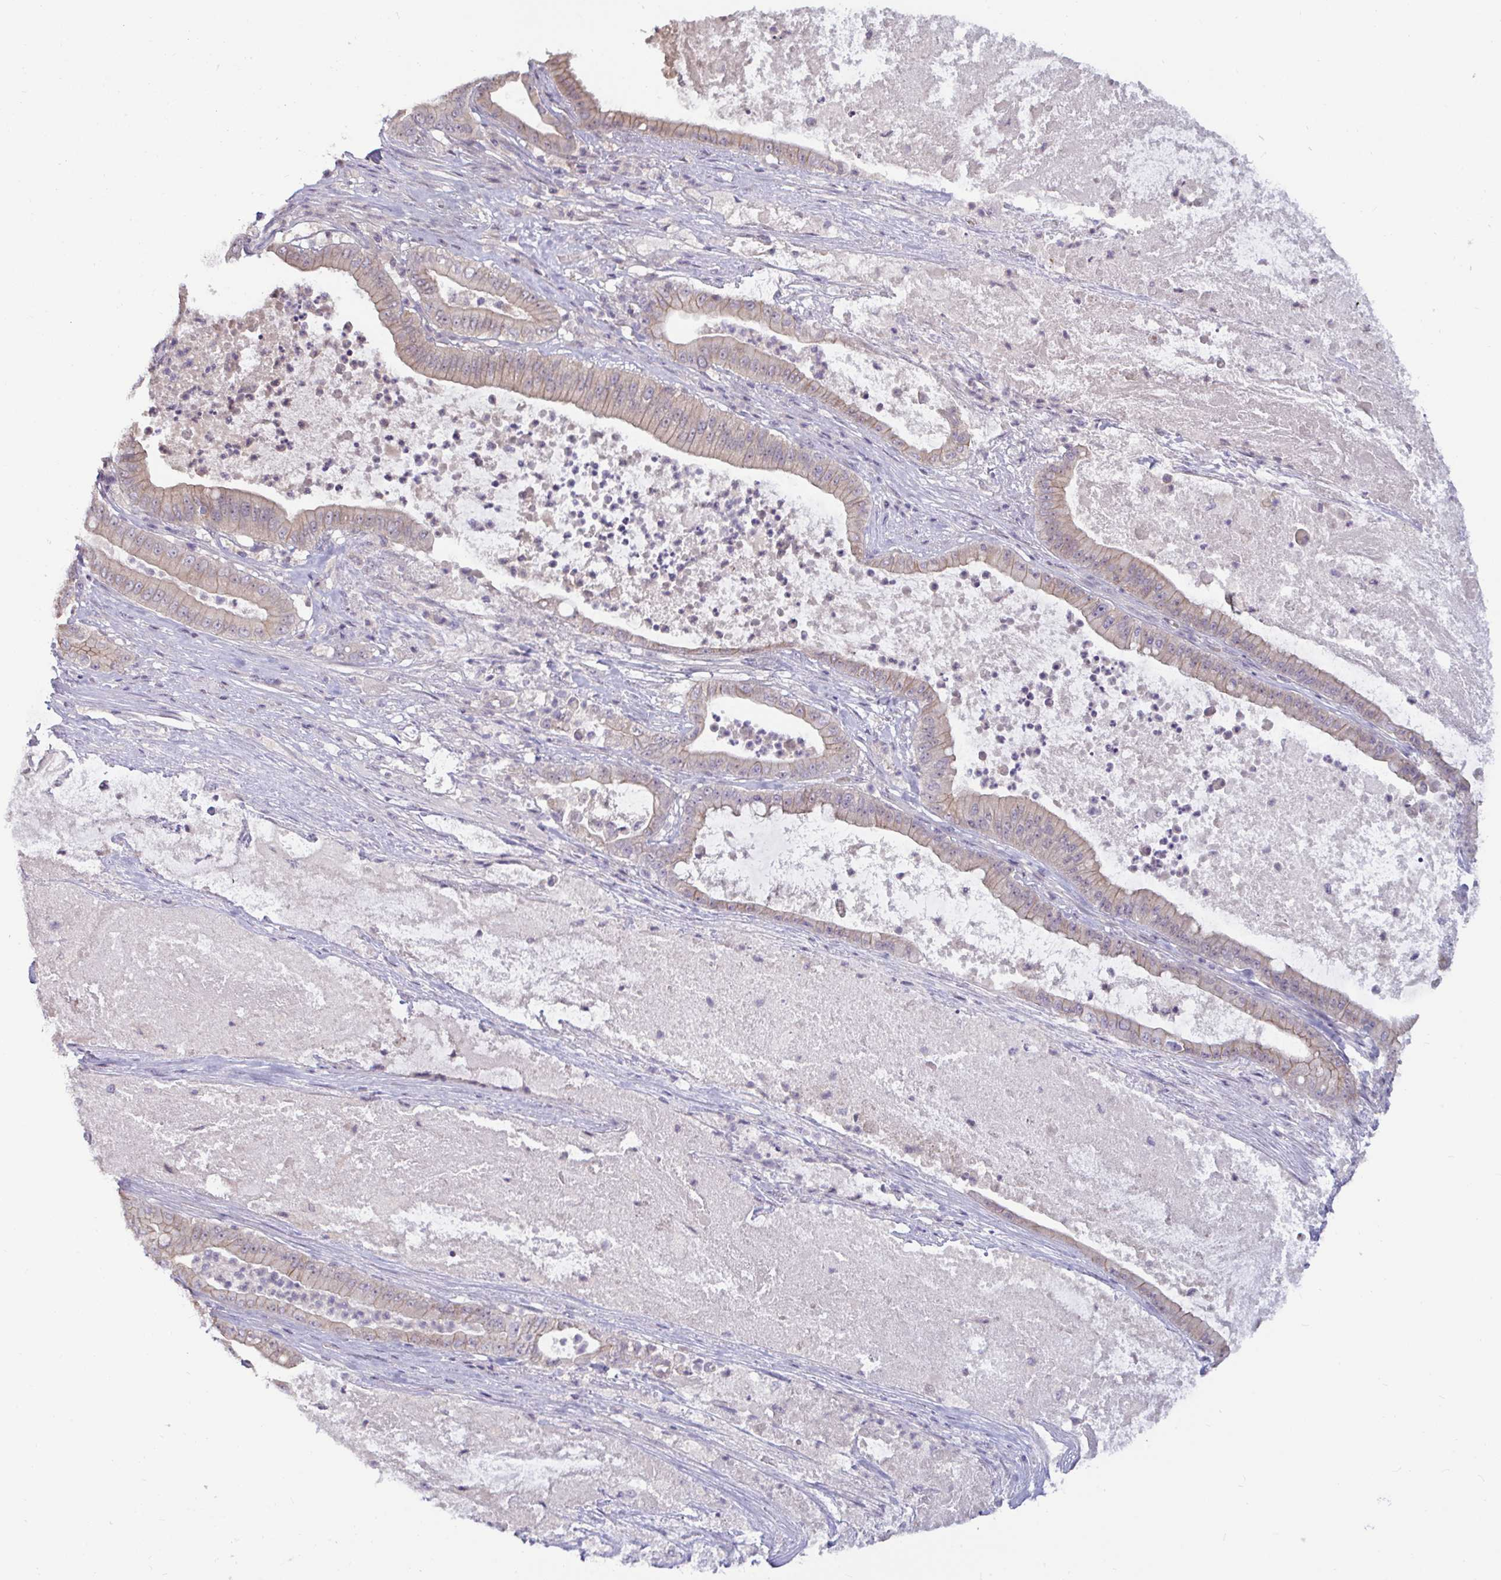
{"staining": {"intensity": "weak", "quantity": "25%-75%", "location": "cytoplasmic/membranous"}, "tissue": "pancreatic cancer", "cell_type": "Tumor cells", "image_type": "cancer", "snomed": [{"axis": "morphology", "description": "Adenocarcinoma, NOS"}, {"axis": "topography", "description": "Pancreas"}], "caption": "Pancreatic cancer stained with a brown dye exhibits weak cytoplasmic/membranous positive staining in approximately 25%-75% of tumor cells.", "gene": "GSTM1", "patient": {"sex": "male", "age": 71}}